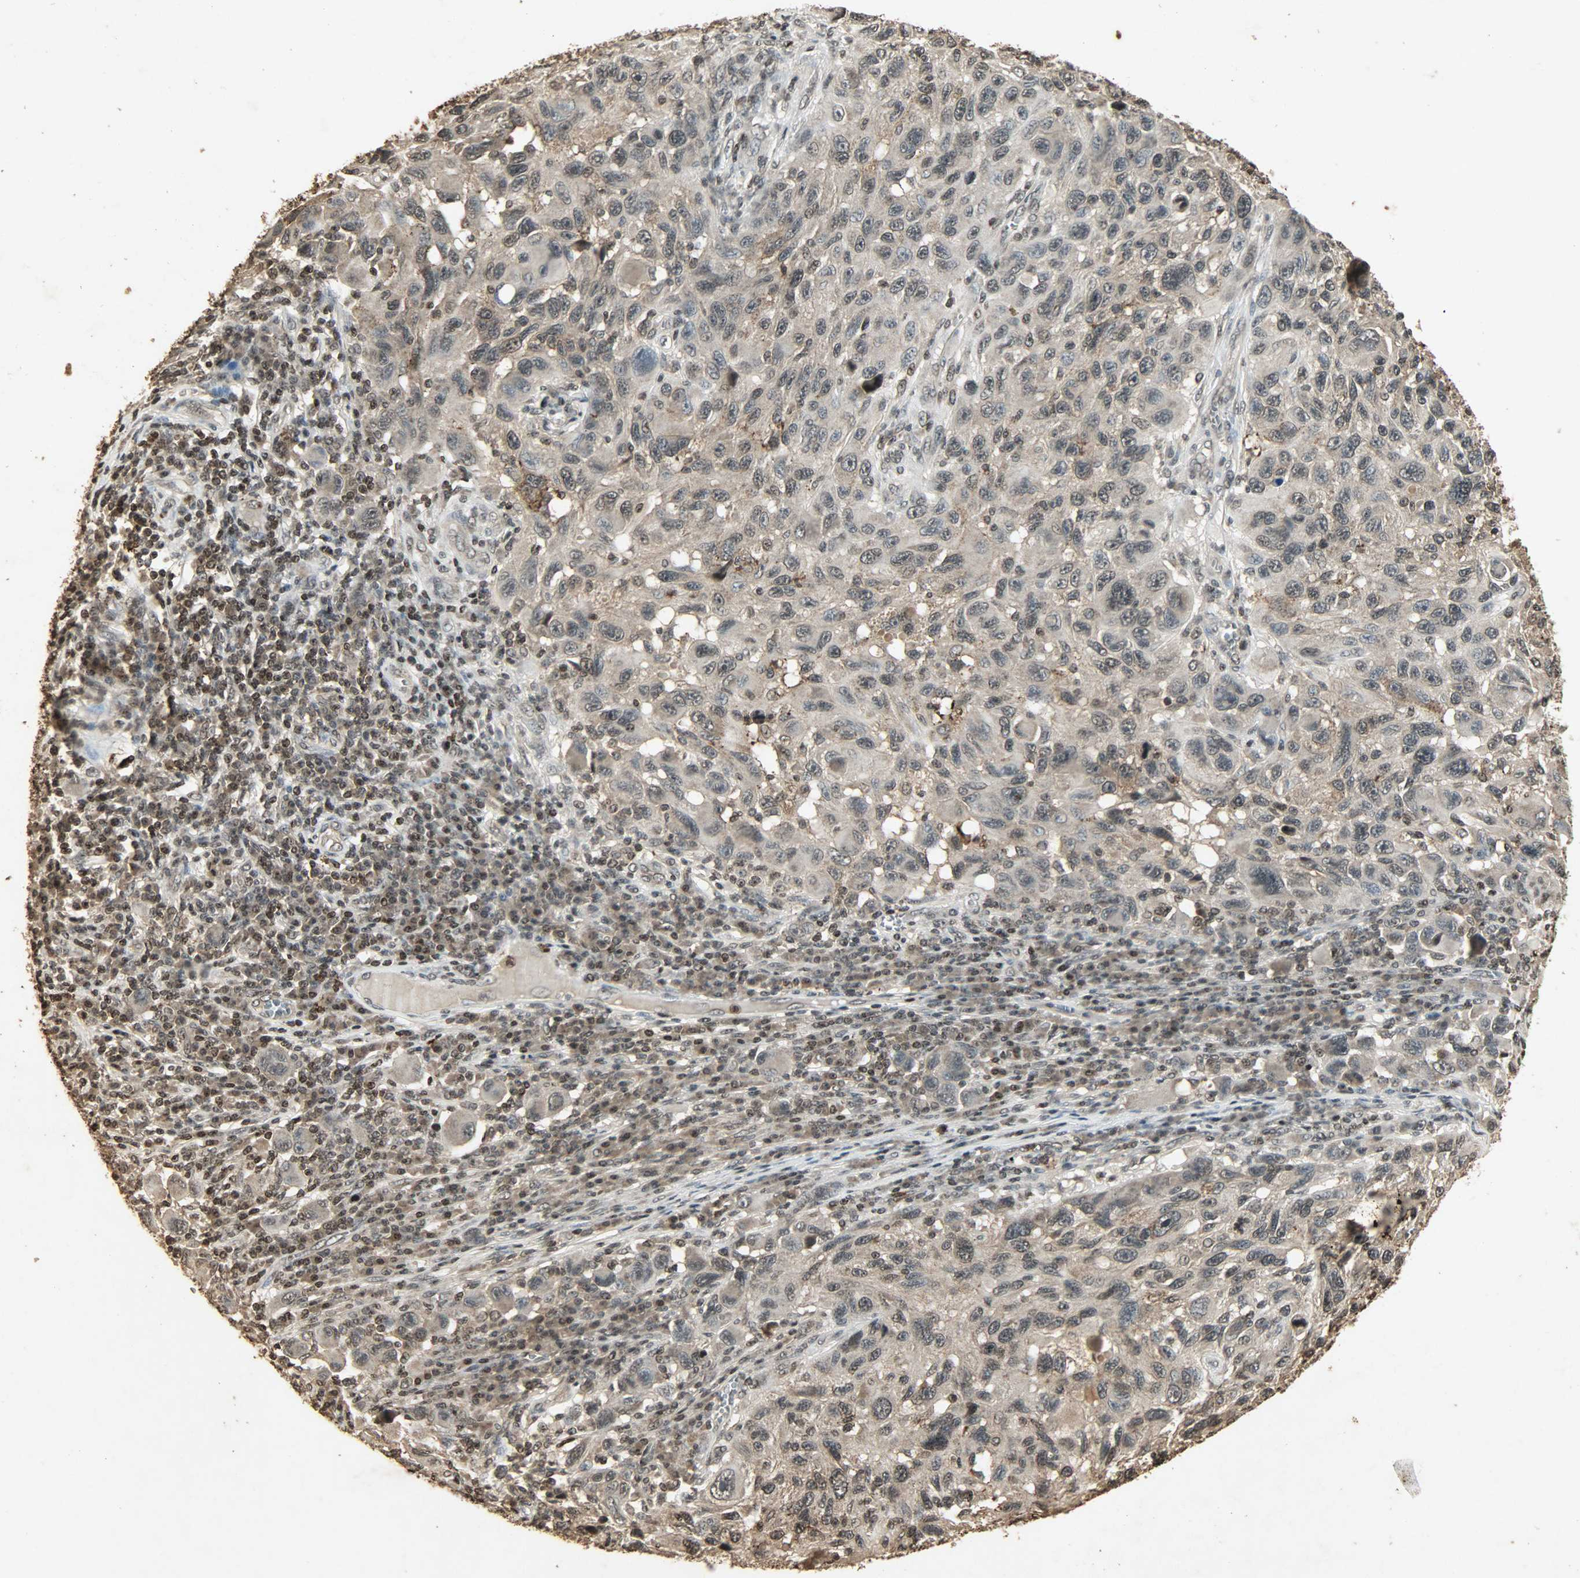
{"staining": {"intensity": "moderate", "quantity": ">75%", "location": "cytoplasmic/membranous,nuclear"}, "tissue": "melanoma", "cell_type": "Tumor cells", "image_type": "cancer", "snomed": [{"axis": "morphology", "description": "Malignant melanoma, NOS"}, {"axis": "topography", "description": "Skin"}], "caption": "Malignant melanoma stained for a protein (brown) shows moderate cytoplasmic/membranous and nuclear positive staining in approximately >75% of tumor cells.", "gene": "PPP3R1", "patient": {"sex": "male", "age": 53}}